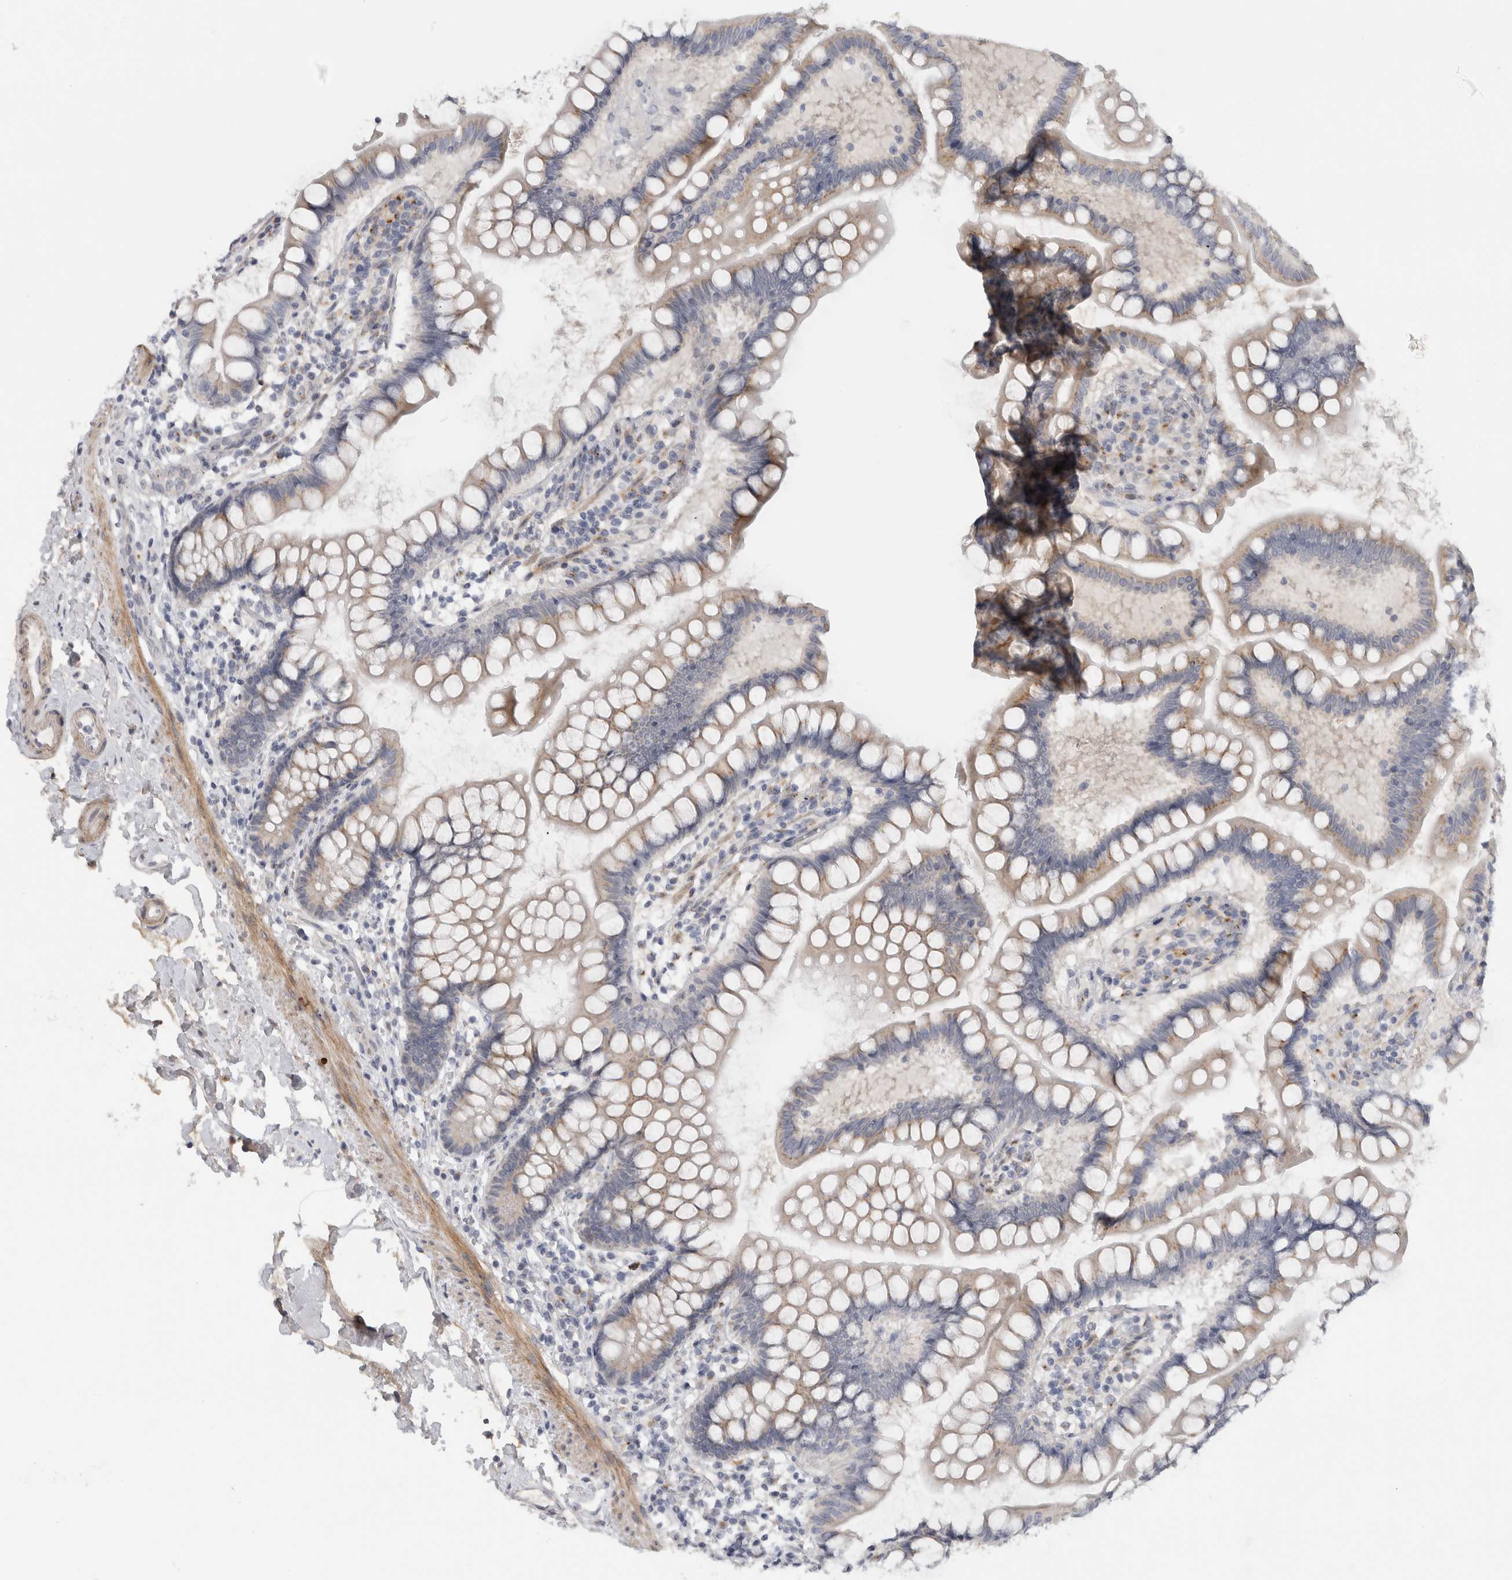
{"staining": {"intensity": "moderate", "quantity": ">75%", "location": "cytoplasmic/membranous"}, "tissue": "small intestine", "cell_type": "Glandular cells", "image_type": "normal", "snomed": [{"axis": "morphology", "description": "Normal tissue, NOS"}, {"axis": "topography", "description": "Small intestine"}], "caption": "Immunohistochemistry (IHC) histopathology image of benign small intestine stained for a protein (brown), which displays medium levels of moderate cytoplasmic/membranous expression in about >75% of glandular cells.", "gene": "MGAT1", "patient": {"sex": "female", "age": 84}}